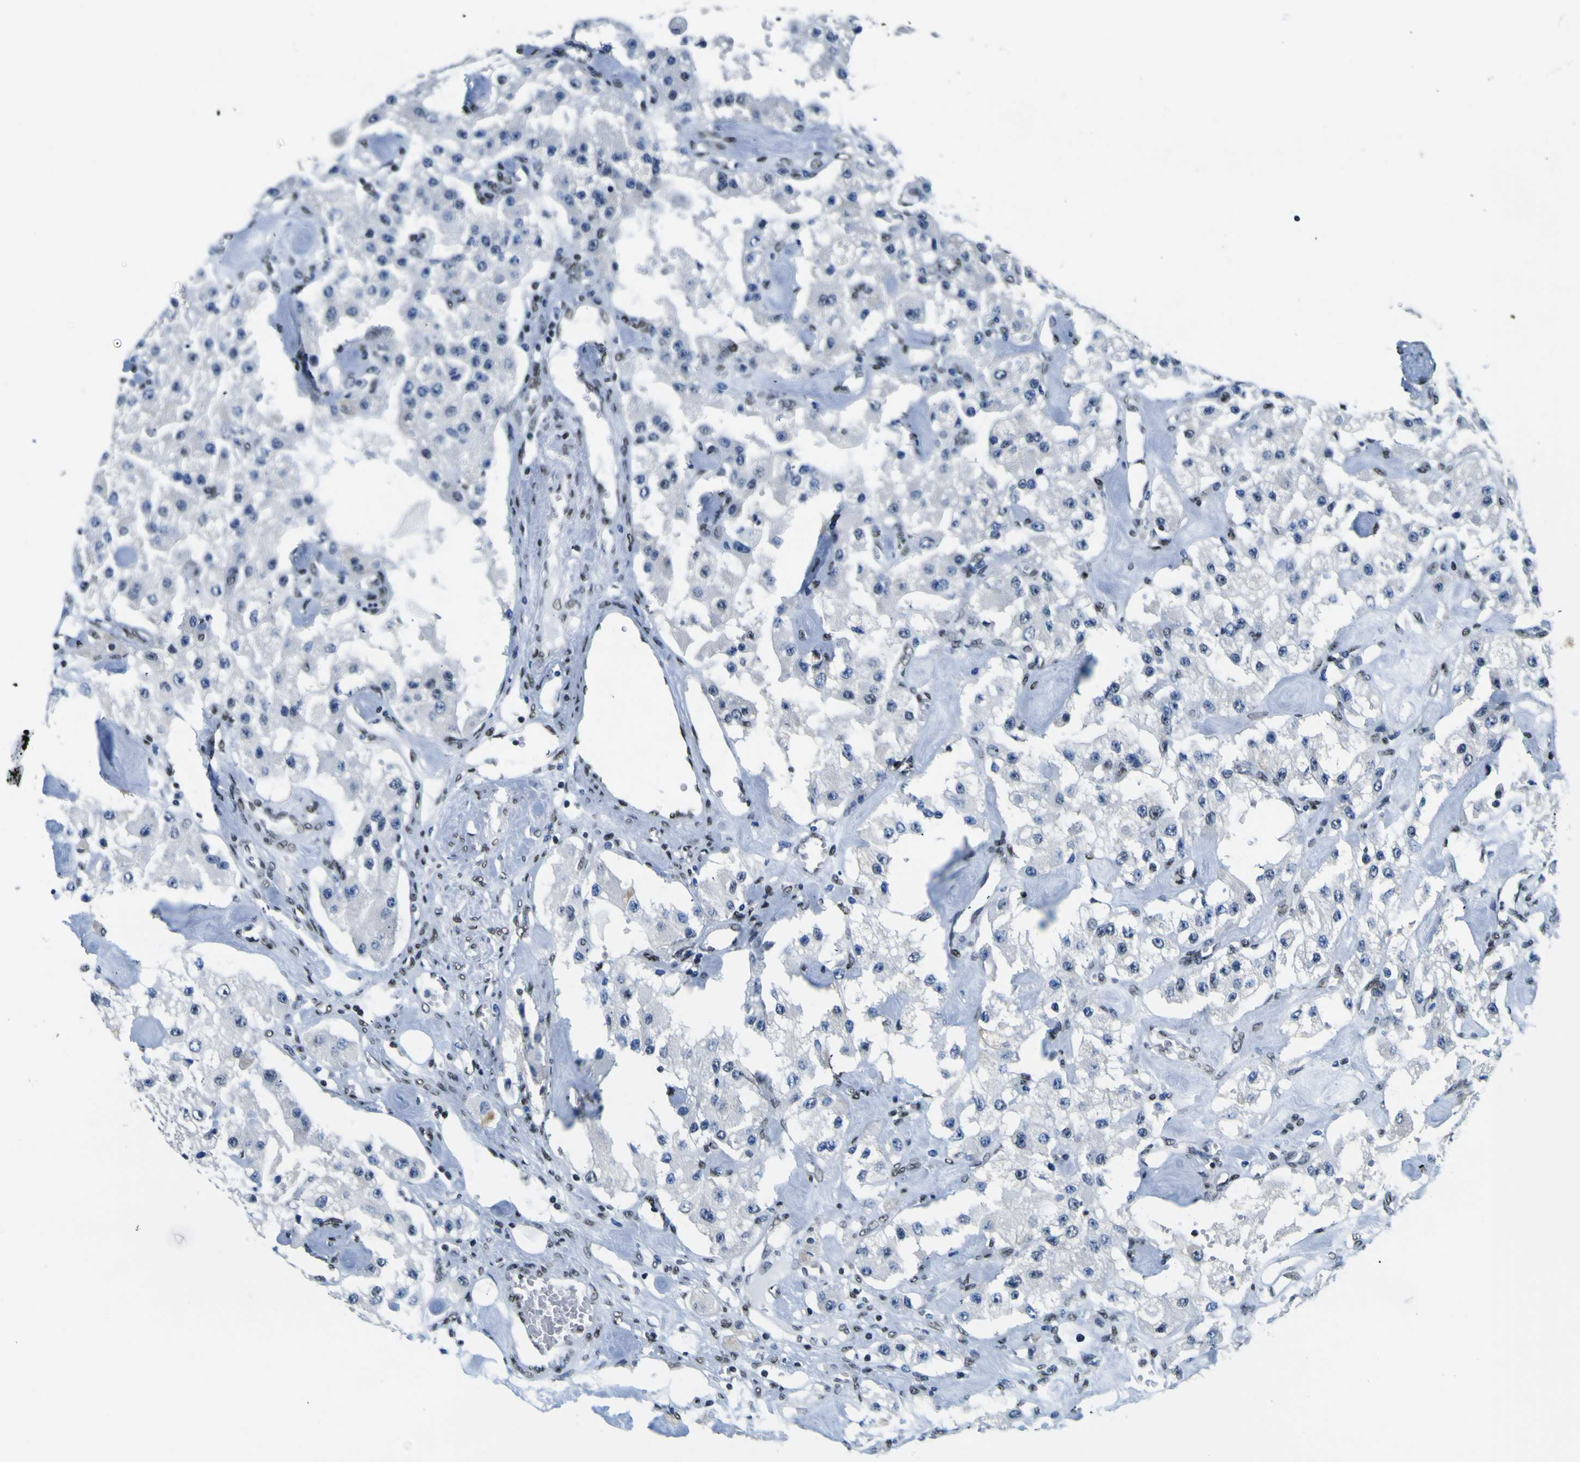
{"staining": {"intensity": "weak", "quantity": "<25%", "location": "nuclear"}, "tissue": "carcinoid", "cell_type": "Tumor cells", "image_type": "cancer", "snomed": [{"axis": "morphology", "description": "Carcinoid, malignant, NOS"}, {"axis": "topography", "description": "Pancreas"}], "caption": "A high-resolution photomicrograph shows immunohistochemistry (IHC) staining of carcinoid (malignant), which reveals no significant staining in tumor cells.", "gene": "SP1", "patient": {"sex": "male", "age": 41}}